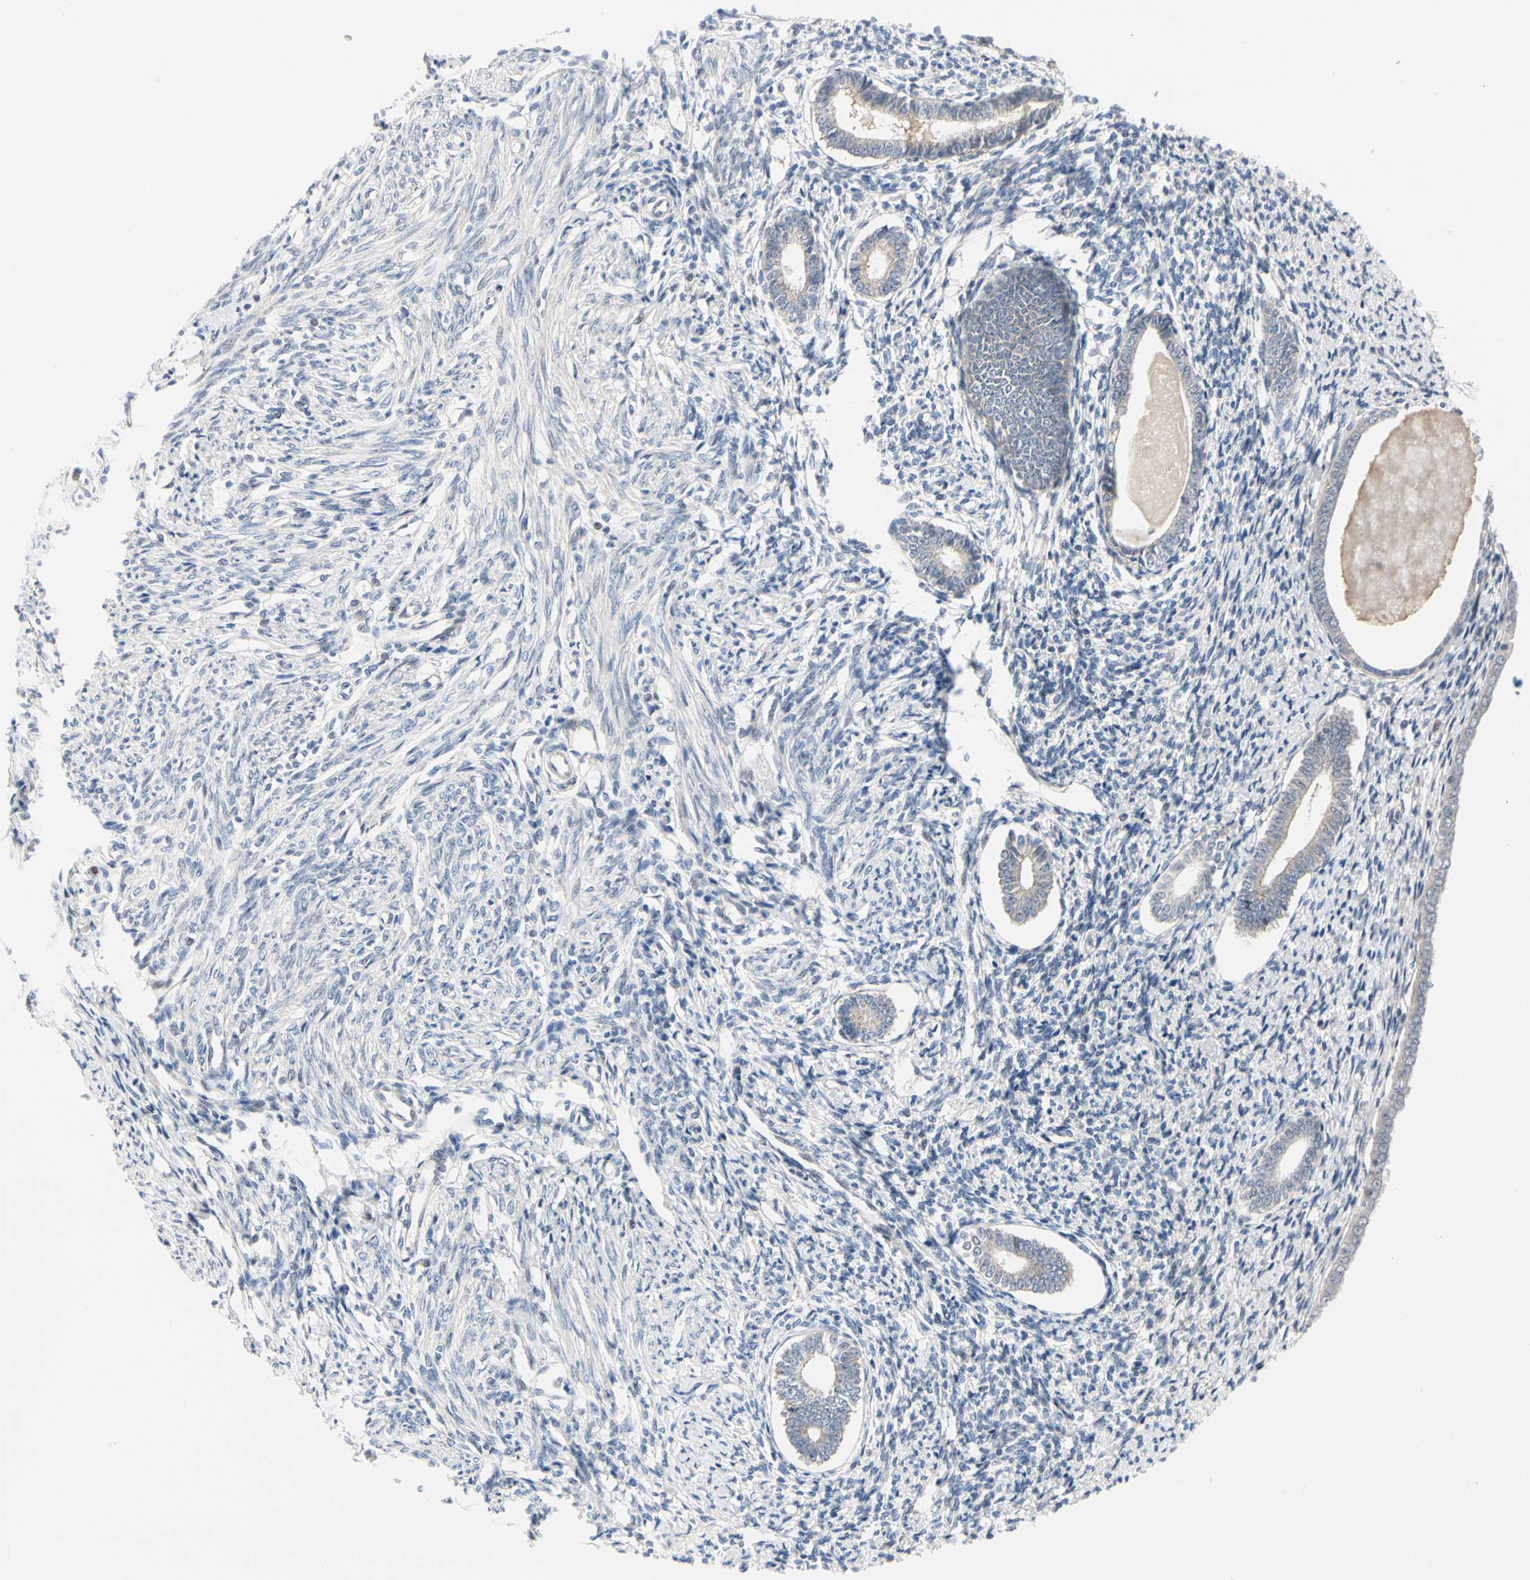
{"staining": {"intensity": "weak", "quantity": ">75%", "location": "cytoplasmic/membranous"}, "tissue": "endometrium", "cell_type": "Cells in endometrial stroma", "image_type": "normal", "snomed": [{"axis": "morphology", "description": "Normal tissue, NOS"}, {"axis": "topography", "description": "Endometrium"}], "caption": "Endometrium stained for a protein reveals weak cytoplasmic/membranous positivity in cells in endometrial stroma. Using DAB (3,3'-diaminobenzidine) (brown) and hematoxylin (blue) stains, captured at high magnification using brightfield microscopy.", "gene": "CDK5", "patient": {"sex": "female", "age": 71}}